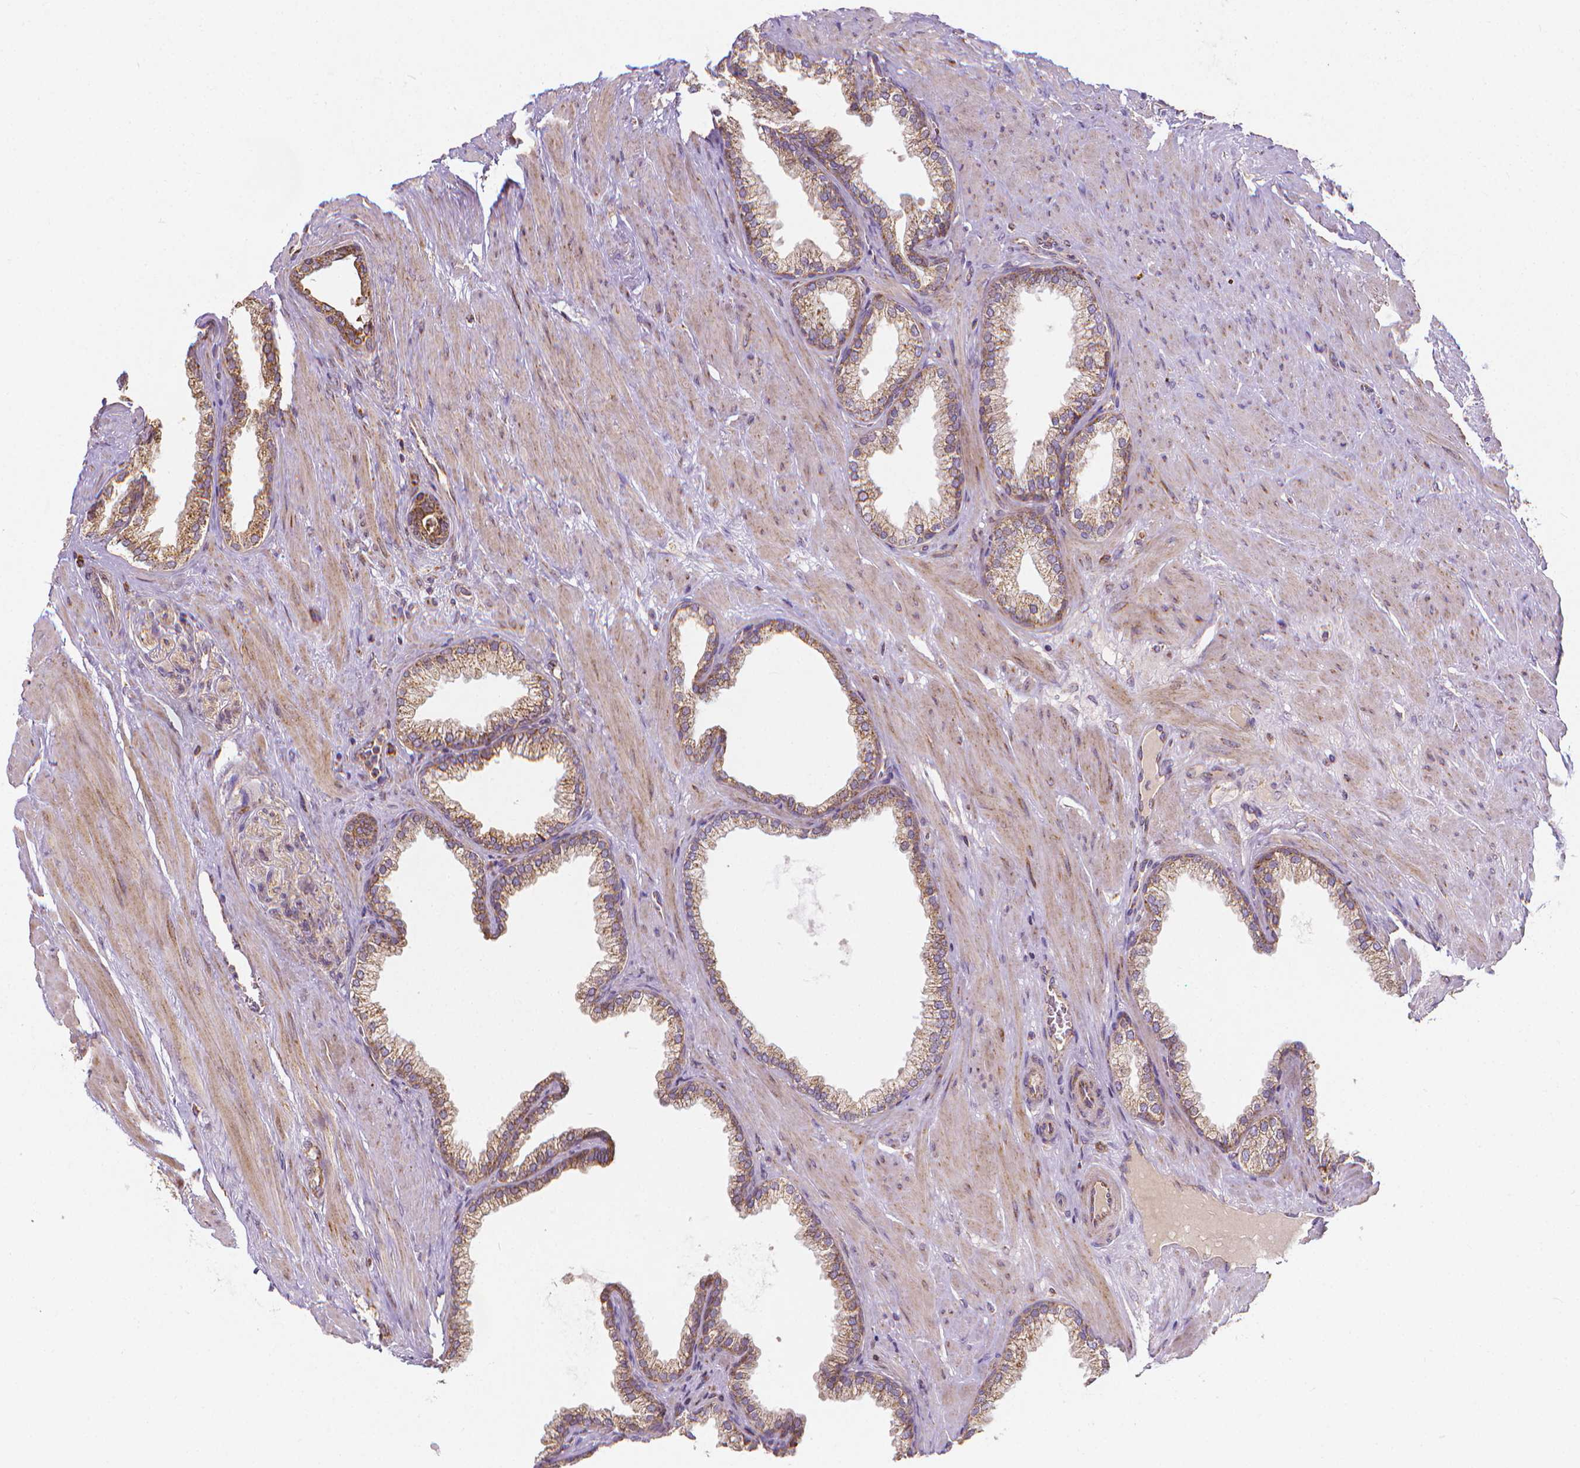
{"staining": {"intensity": "moderate", "quantity": ">75%", "location": "cytoplasmic/membranous"}, "tissue": "prostate cancer", "cell_type": "Tumor cells", "image_type": "cancer", "snomed": [{"axis": "morphology", "description": "Adenocarcinoma, High grade"}, {"axis": "topography", "description": "Prostate"}], "caption": "This image shows IHC staining of human prostate cancer (adenocarcinoma (high-grade)), with medium moderate cytoplasmic/membranous positivity in approximately >75% of tumor cells.", "gene": "SNCAIP", "patient": {"sex": "male", "age": 68}}